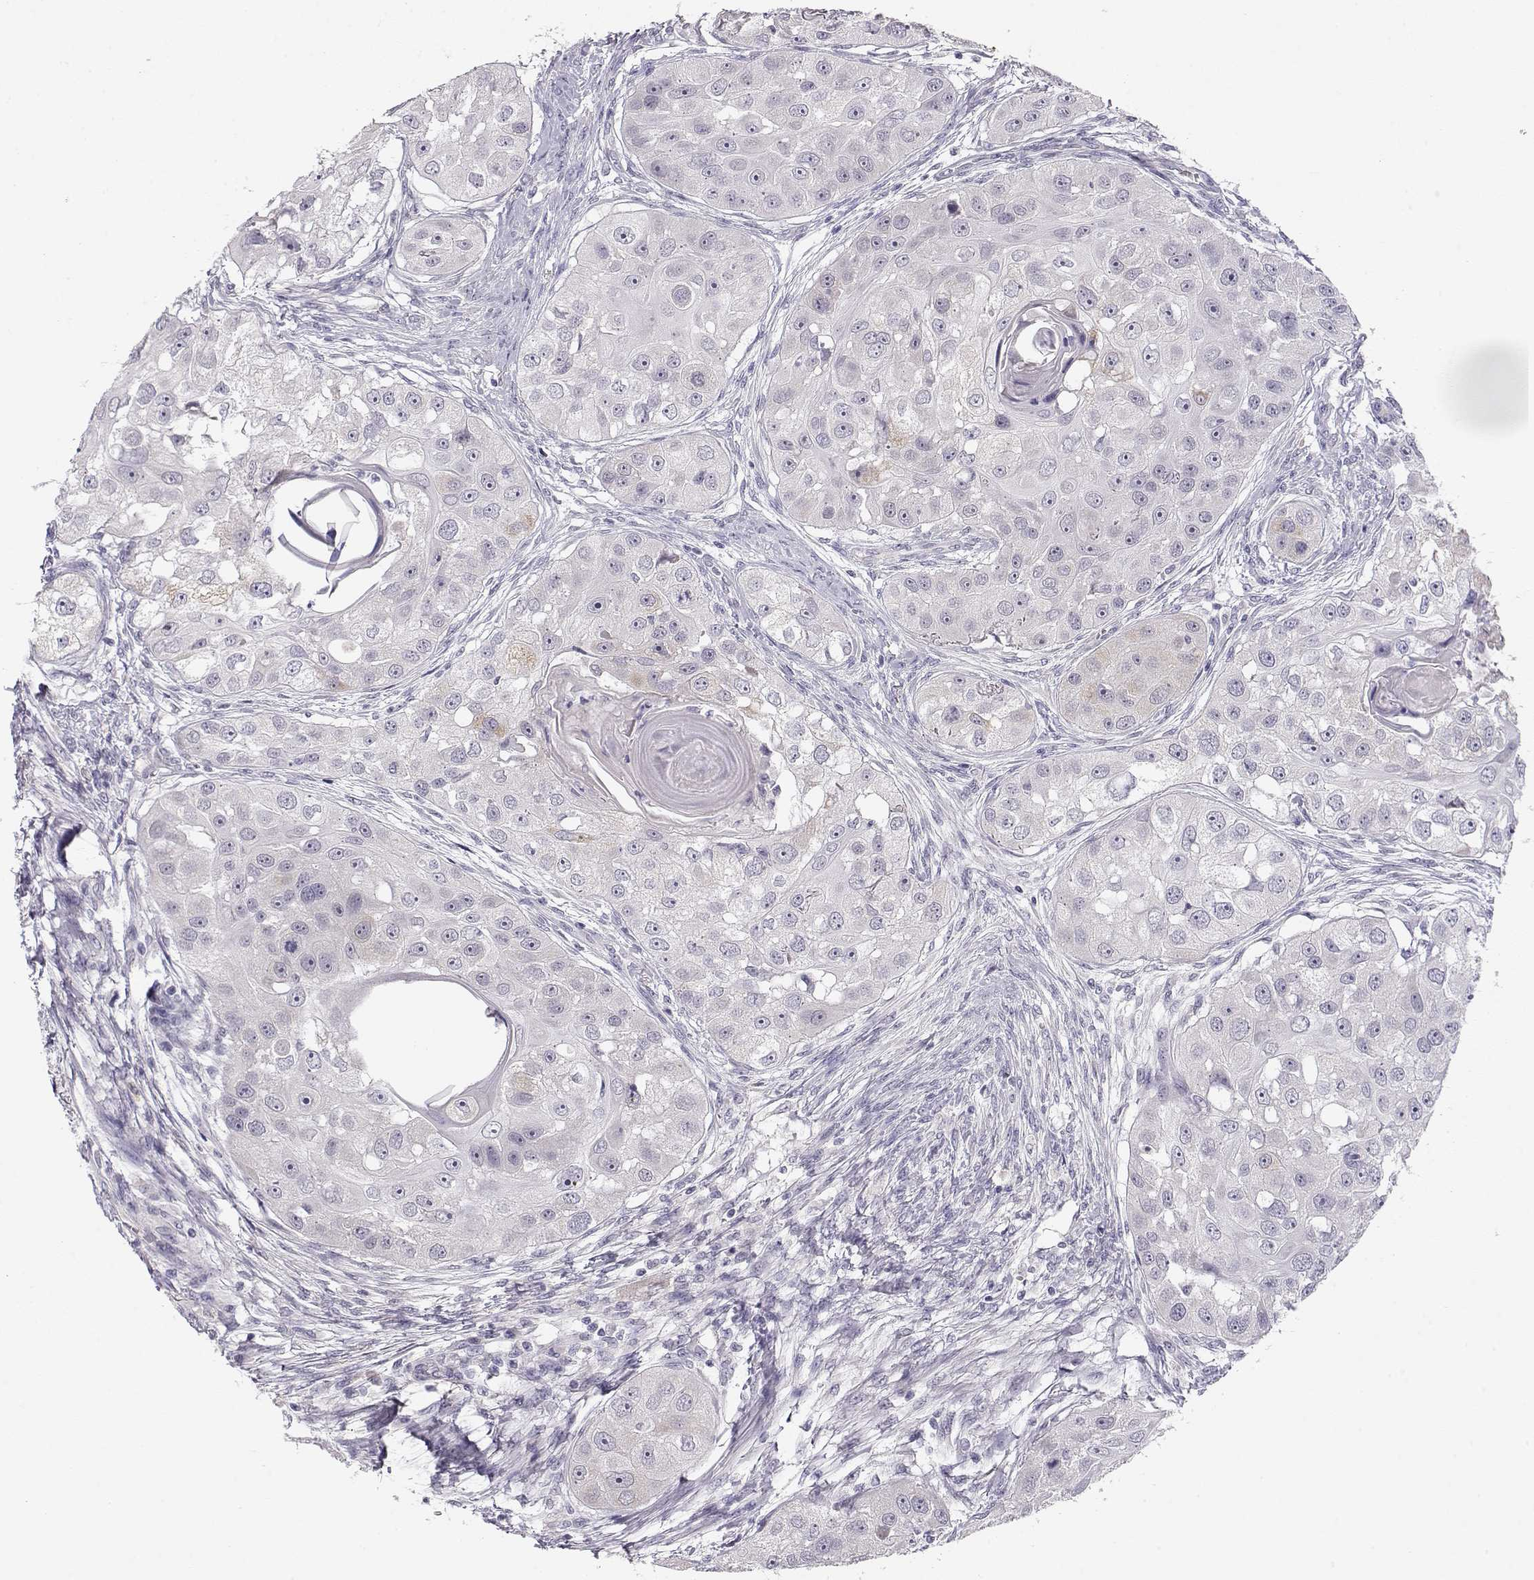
{"staining": {"intensity": "negative", "quantity": "none", "location": "none"}, "tissue": "head and neck cancer", "cell_type": "Tumor cells", "image_type": "cancer", "snomed": [{"axis": "morphology", "description": "Squamous cell carcinoma, NOS"}, {"axis": "topography", "description": "Head-Neck"}], "caption": "This is an IHC micrograph of human head and neck squamous cell carcinoma. There is no positivity in tumor cells.", "gene": "TTC26", "patient": {"sex": "male", "age": 51}}